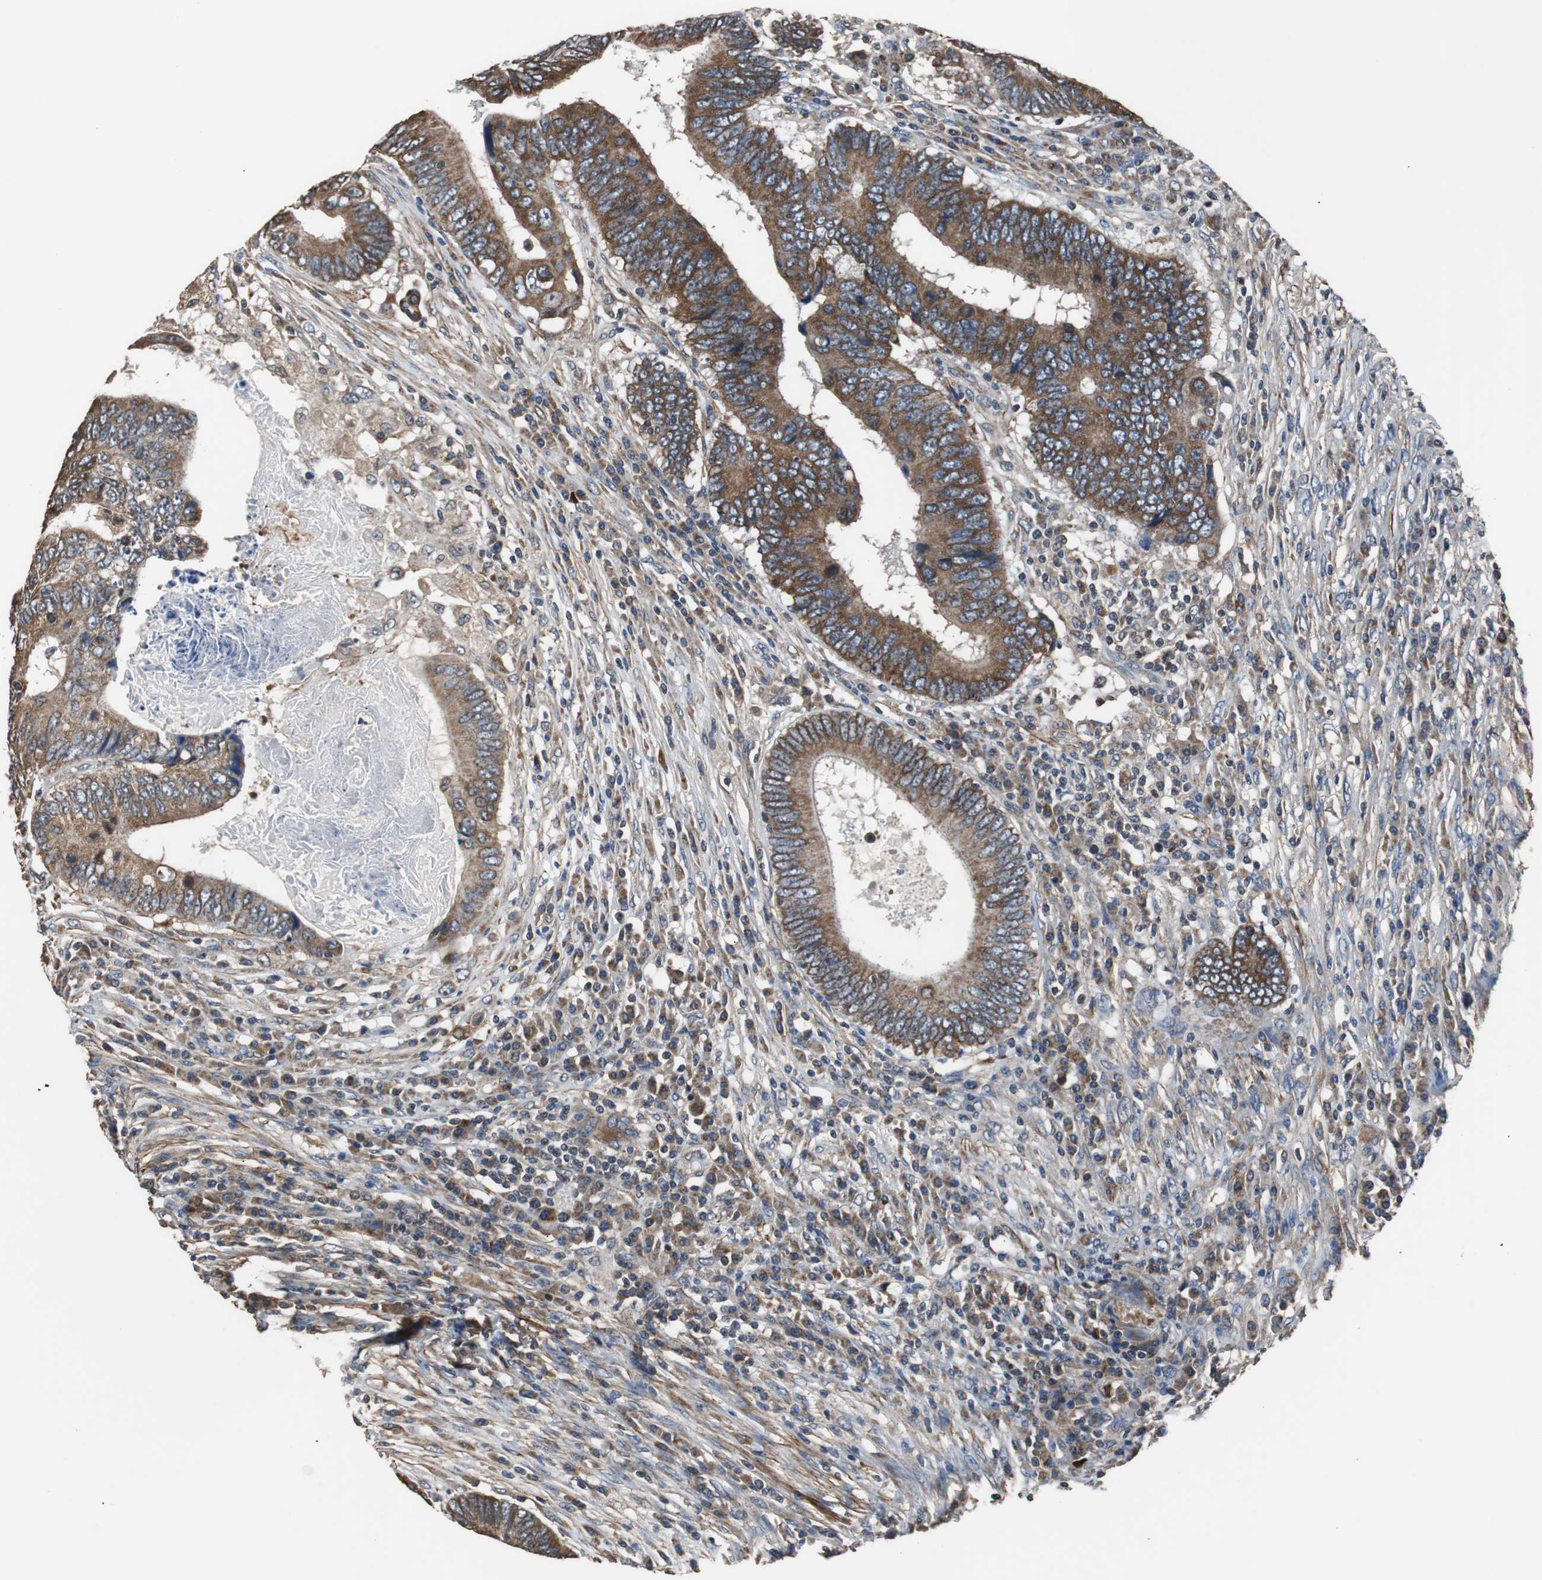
{"staining": {"intensity": "strong", "quantity": ">75%", "location": "cytoplasmic/membranous"}, "tissue": "colorectal cancer", "cell_type": "Tumor cells", "image_type": "cancer", "snomed": [{"axis": "morphology", "description": "Adenocarcinoma, NOS"}, {"axis": "topography", "description": "Colon"}], "caption": "Colorectal cancer (adenocarcinoma) tissue shows strong cytoplasmic/membranous positivity in about >75% of tumor cells, visualized by immunohistochemistry. (IHC, brightfield microscopy, high magnification).", "gene": "PITRM1", "patient": {"sex": "female", "age": 78}}